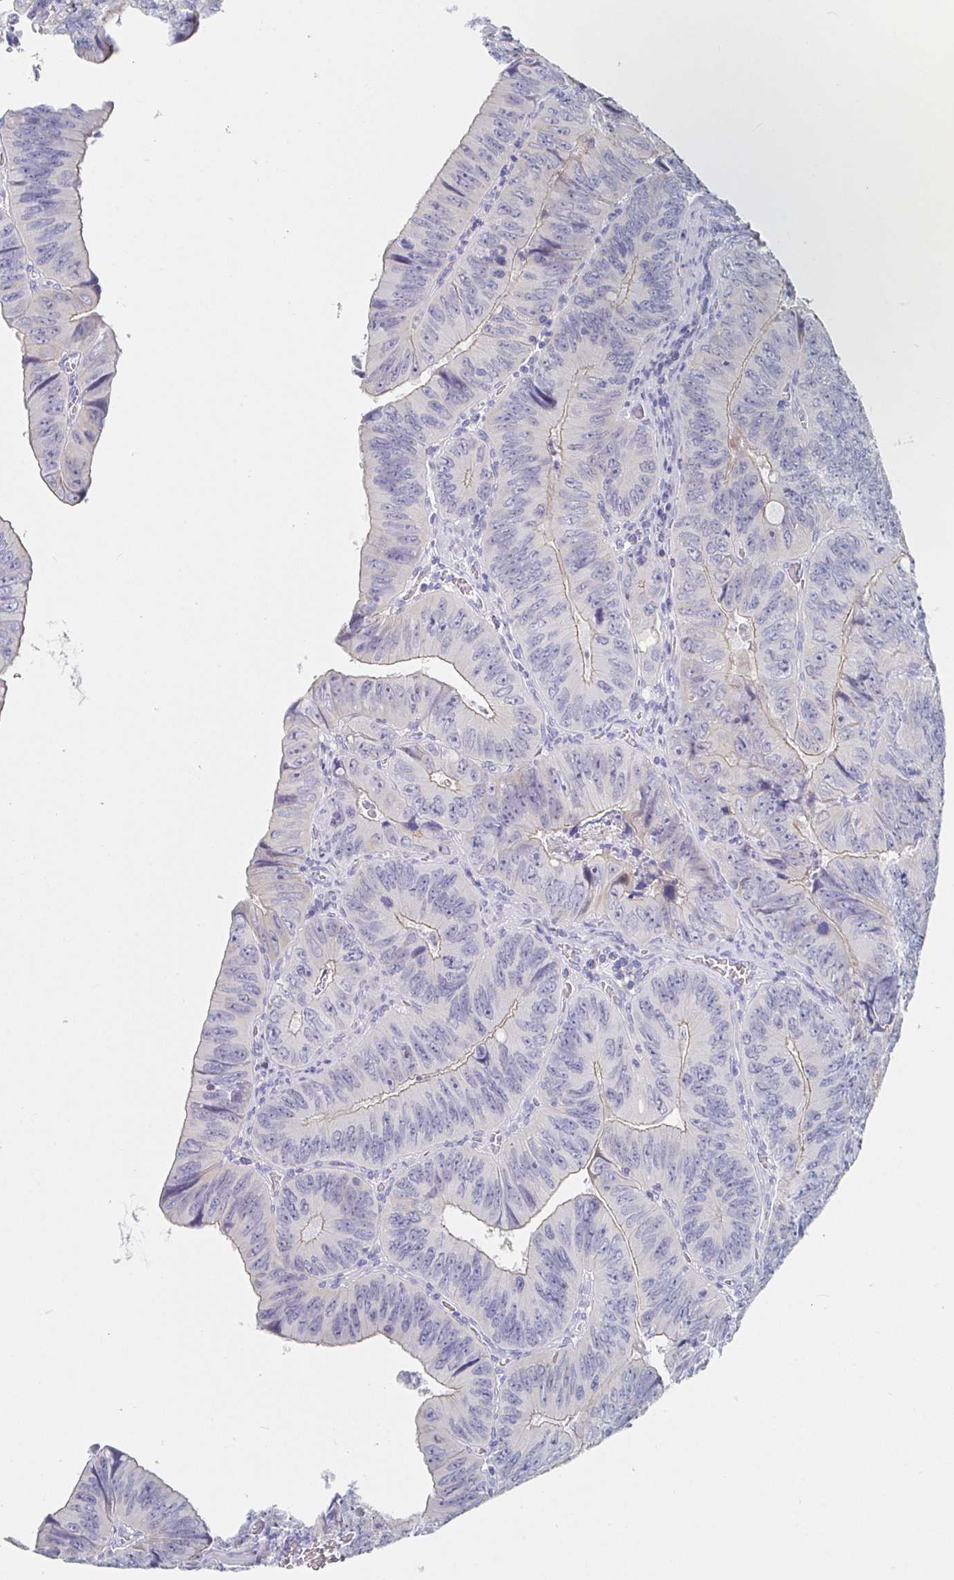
{"staining": {"intensity": "weak", "quantity": "25%-75%", "location": "cytoplasmic/membranous"}, "tissue": "colorectal cancer", "cell_type": "Tumor cells", "image_type": "cancer", "snomed": [{"axis": "morphology", "description": "Adenocarcinoma, NOS"}, {"axis": "topography", "description": "Colon"}], "caption": "This image demonstrates immunohistochemistry (IHC) staining of colorectal cancer (adenocarcinoma), with low weak cytoplasmic/membranous positivity in about 25%-75% of tumor cells.", "gene": "ZNF430", "patient": {"sex": "female", "age": 84}}